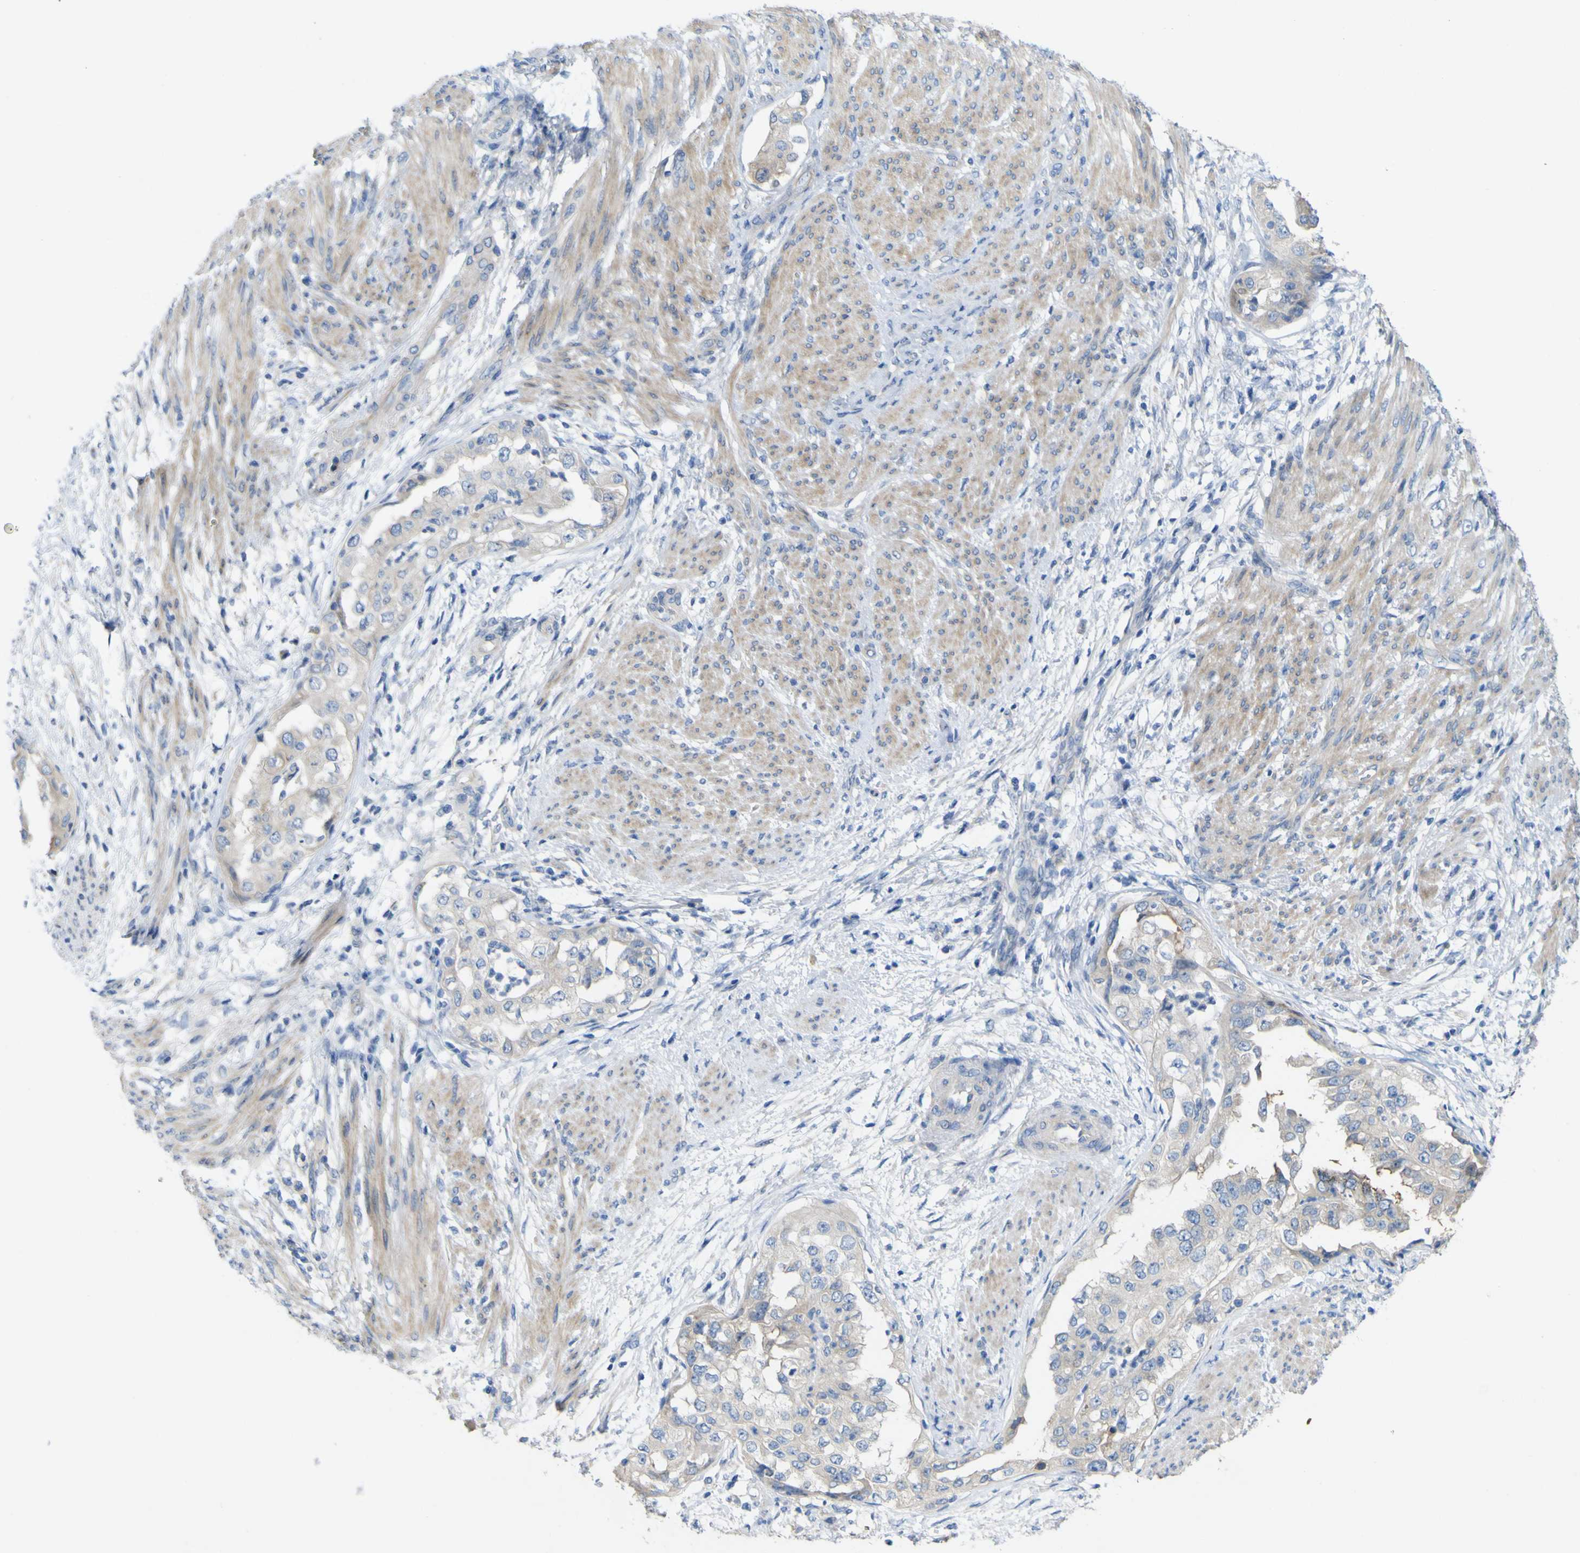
{"staining": {"intensity": "negative", "quantity": "none", "location": "none"}, "tissue": "endometrial cancer", "cell_type": "Tumor cells", "image_type": "cancer", "snomed": [{"axis": "morphology", "description": "Adenocarcinoma, NOS"}, {"axis": "topography", "description": "Endometrium"}], "caption": "Immunohistochemistry micrograph of human adenocarcinoma (endometrial) stained for a protein (brown), which shows no staining in tumor cells.", "gene": "MYEOV", "patient": {"sex": "female", "age": 85}}